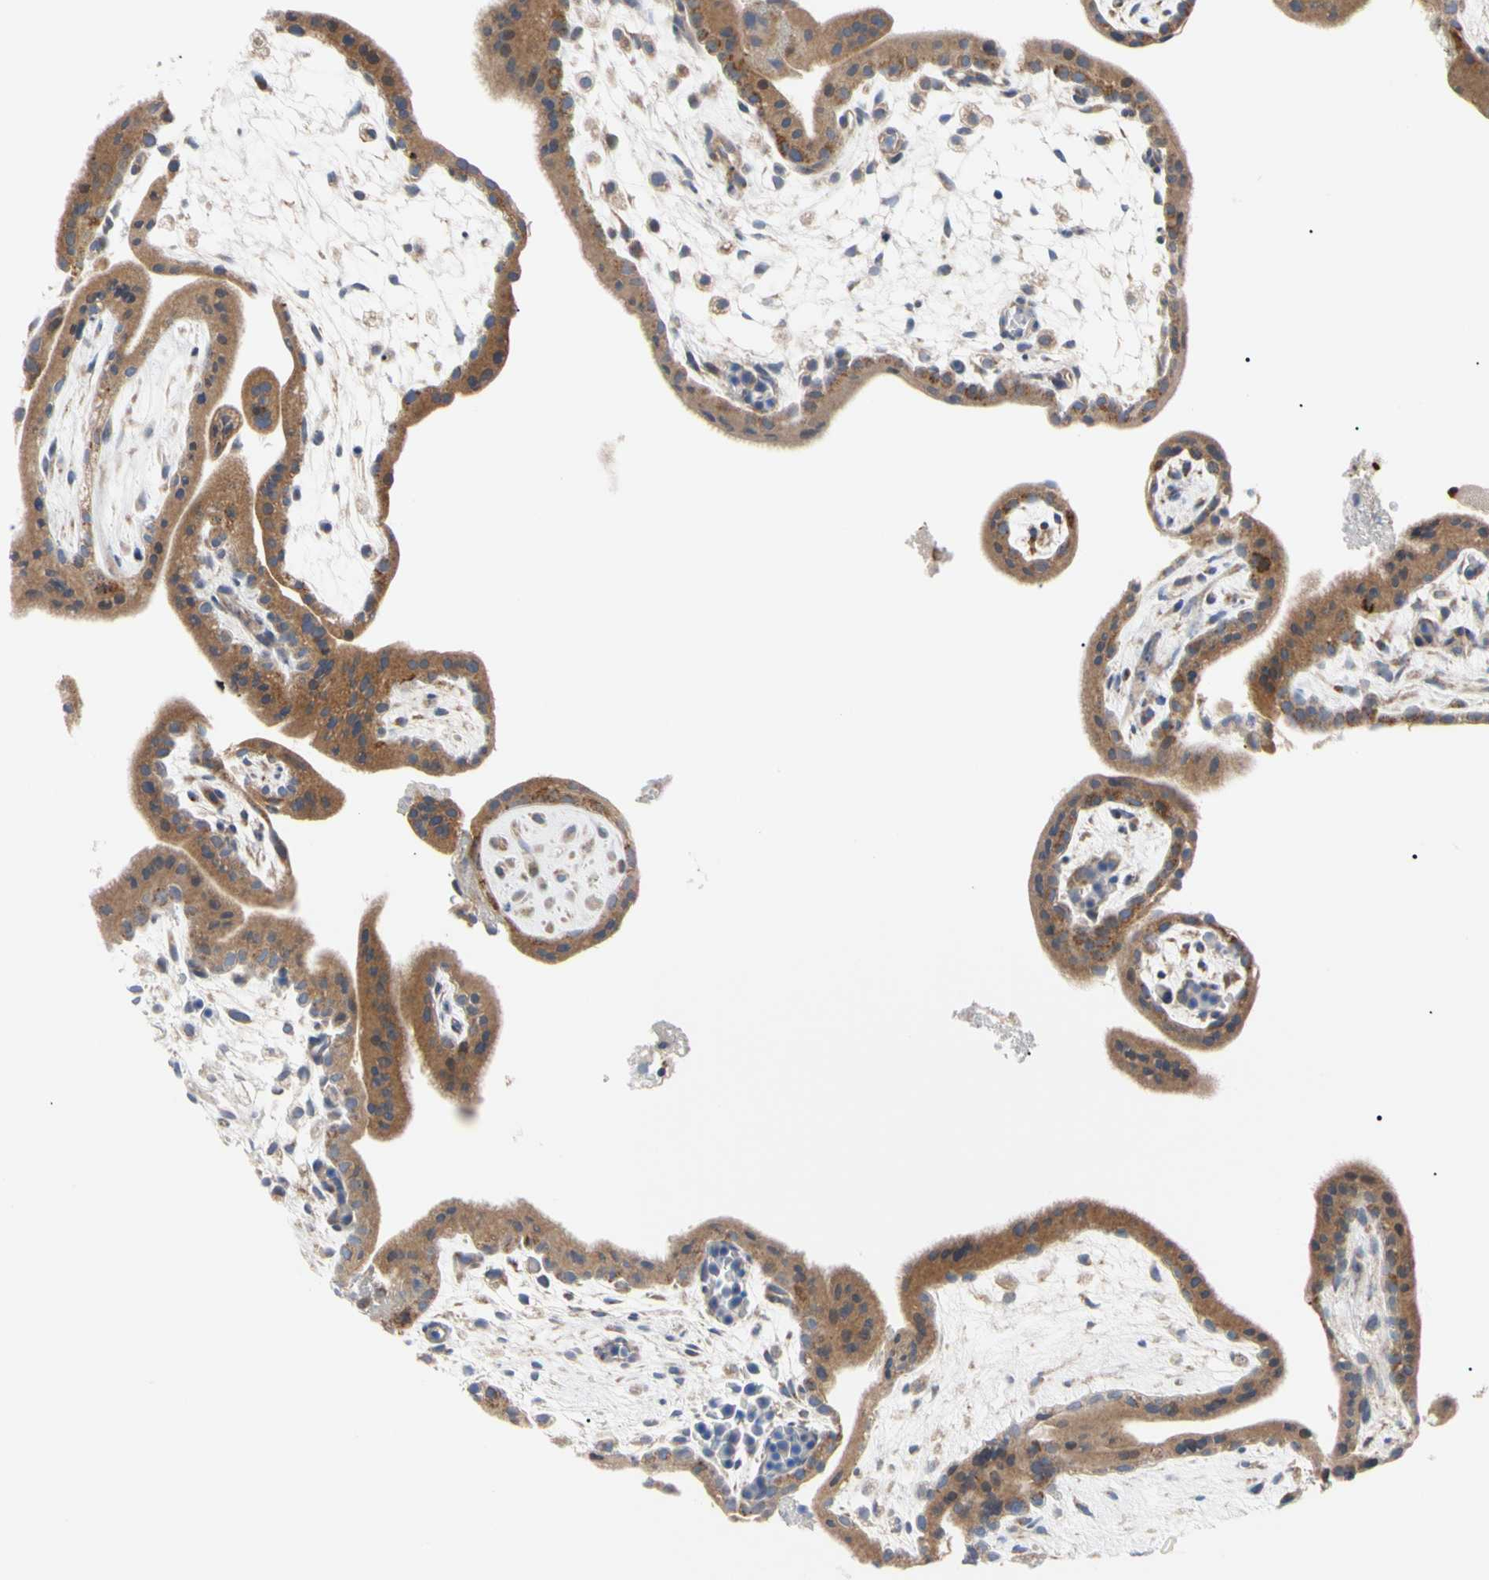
{"staining": {"intensity": "moderate", "quantity": ">75%", "location": "cytoplasmic/membranous"}, "tissue": "placenta", "cell_type": "Trophoblastic cells", "image_type": "normal", "snomed": [{"axis": "morphology", "description": "Normal tissue, NOS"}, {"axis": "topography", "description": "Placenta"}], "caption": "Placenta stained with DAB (3,3'-diaminobenzidine) immunohistochemistry shows medium levels of moderate cytoplasmic/membranous expression in approximately >75% of trophoblastic cells.", "gene": "MCL1", "patient": {"sex": "female", "age": 35}}